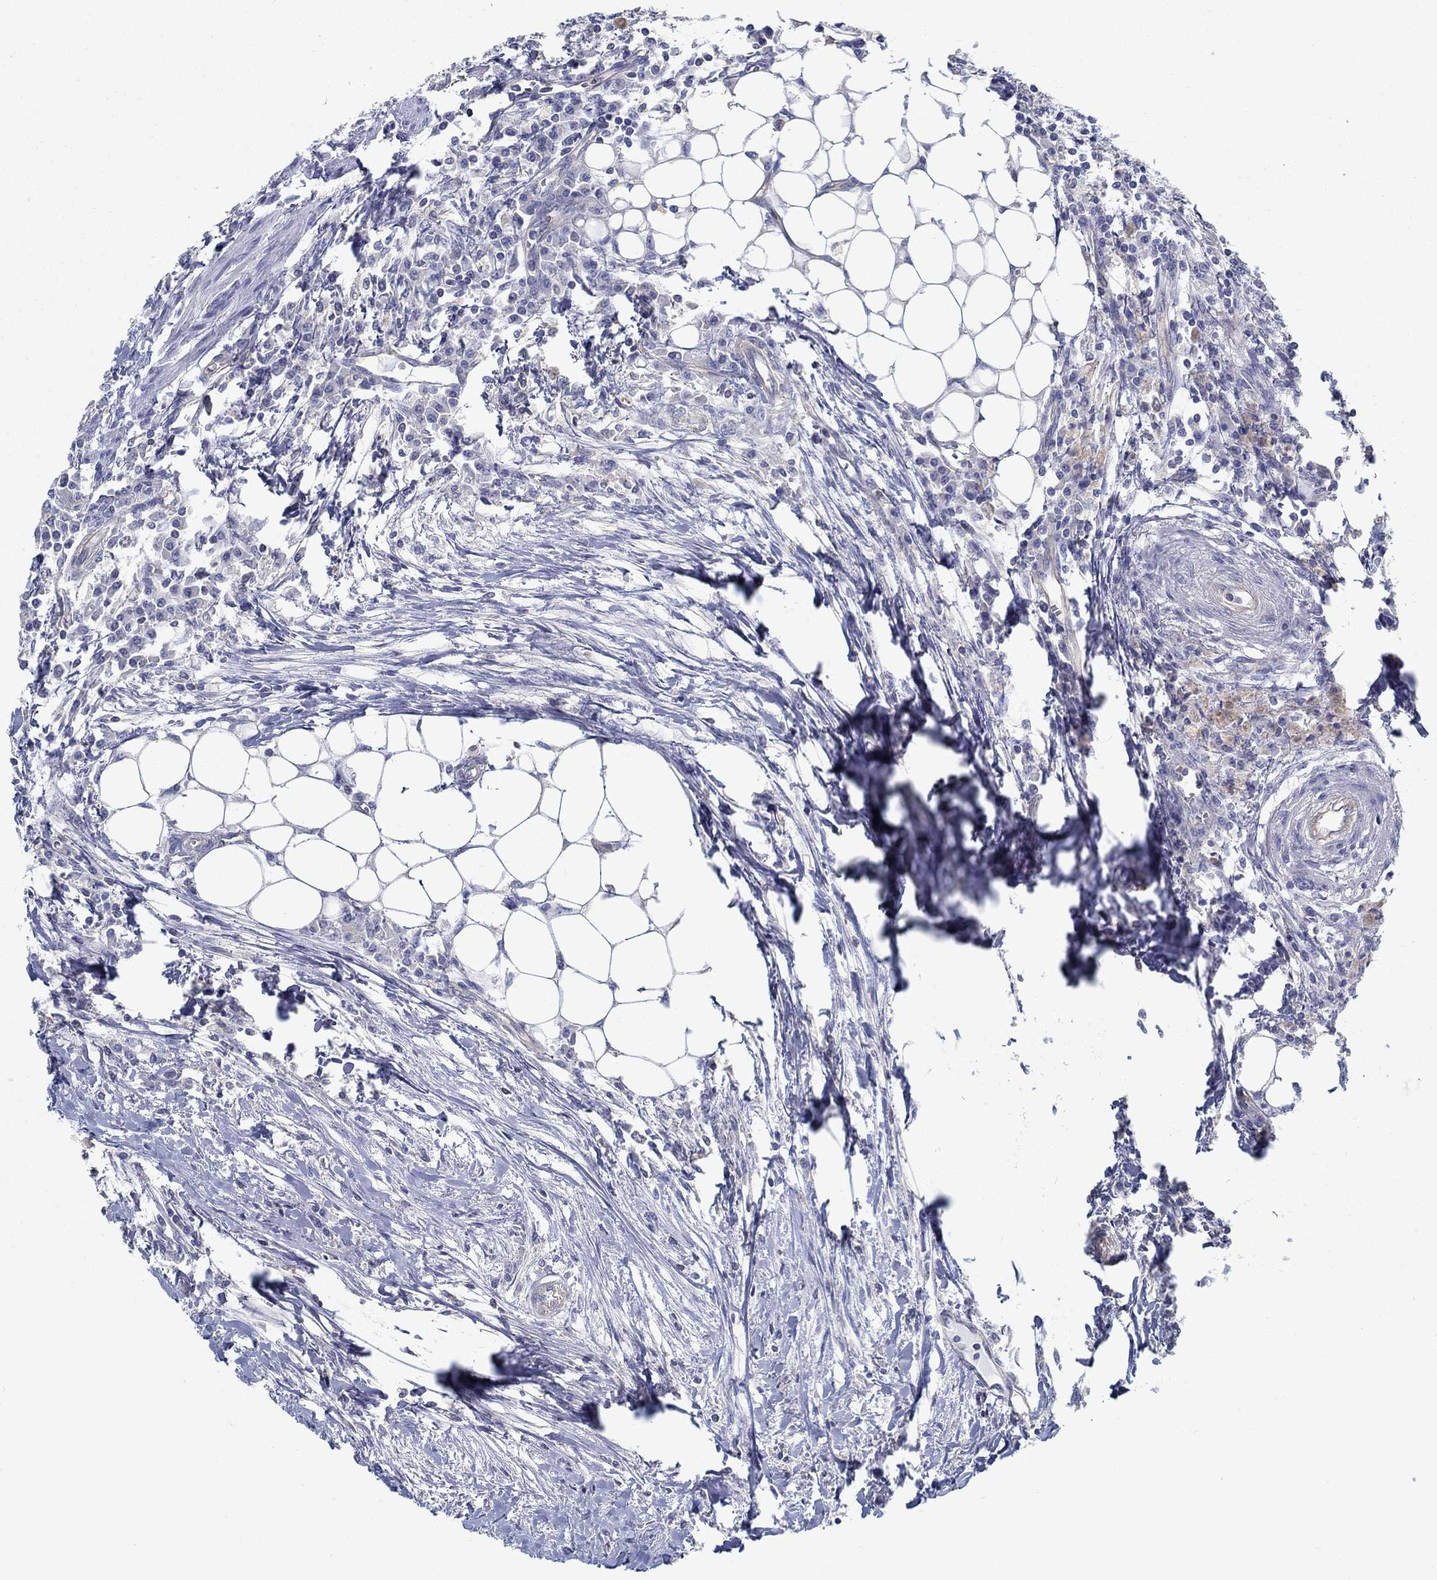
{"staining": {"intensity": "moderate", "quantity": "25%-75%", "location": "cytoplasmic/membranous"}, "tissue": "colorectal cancer", "cell_type": "Tumor cells", "image_type": "cancer", "snomed": [{"axis": "morphology", "description": "Adenocarcinoma, NOS"}, {"axis": "topography", "description": "Colon"}], "caption": "Colorectal cancer was stained to show a protein in brown. There is medium levels of moderate cytoplasmic/membranous staining in about 25%-75% of tumor cells. The protein of interest is shown in brown color, while the nuclei are stained blue.", "gene": "BBOF1", "patient": {"sex": "male", "age": 53}}